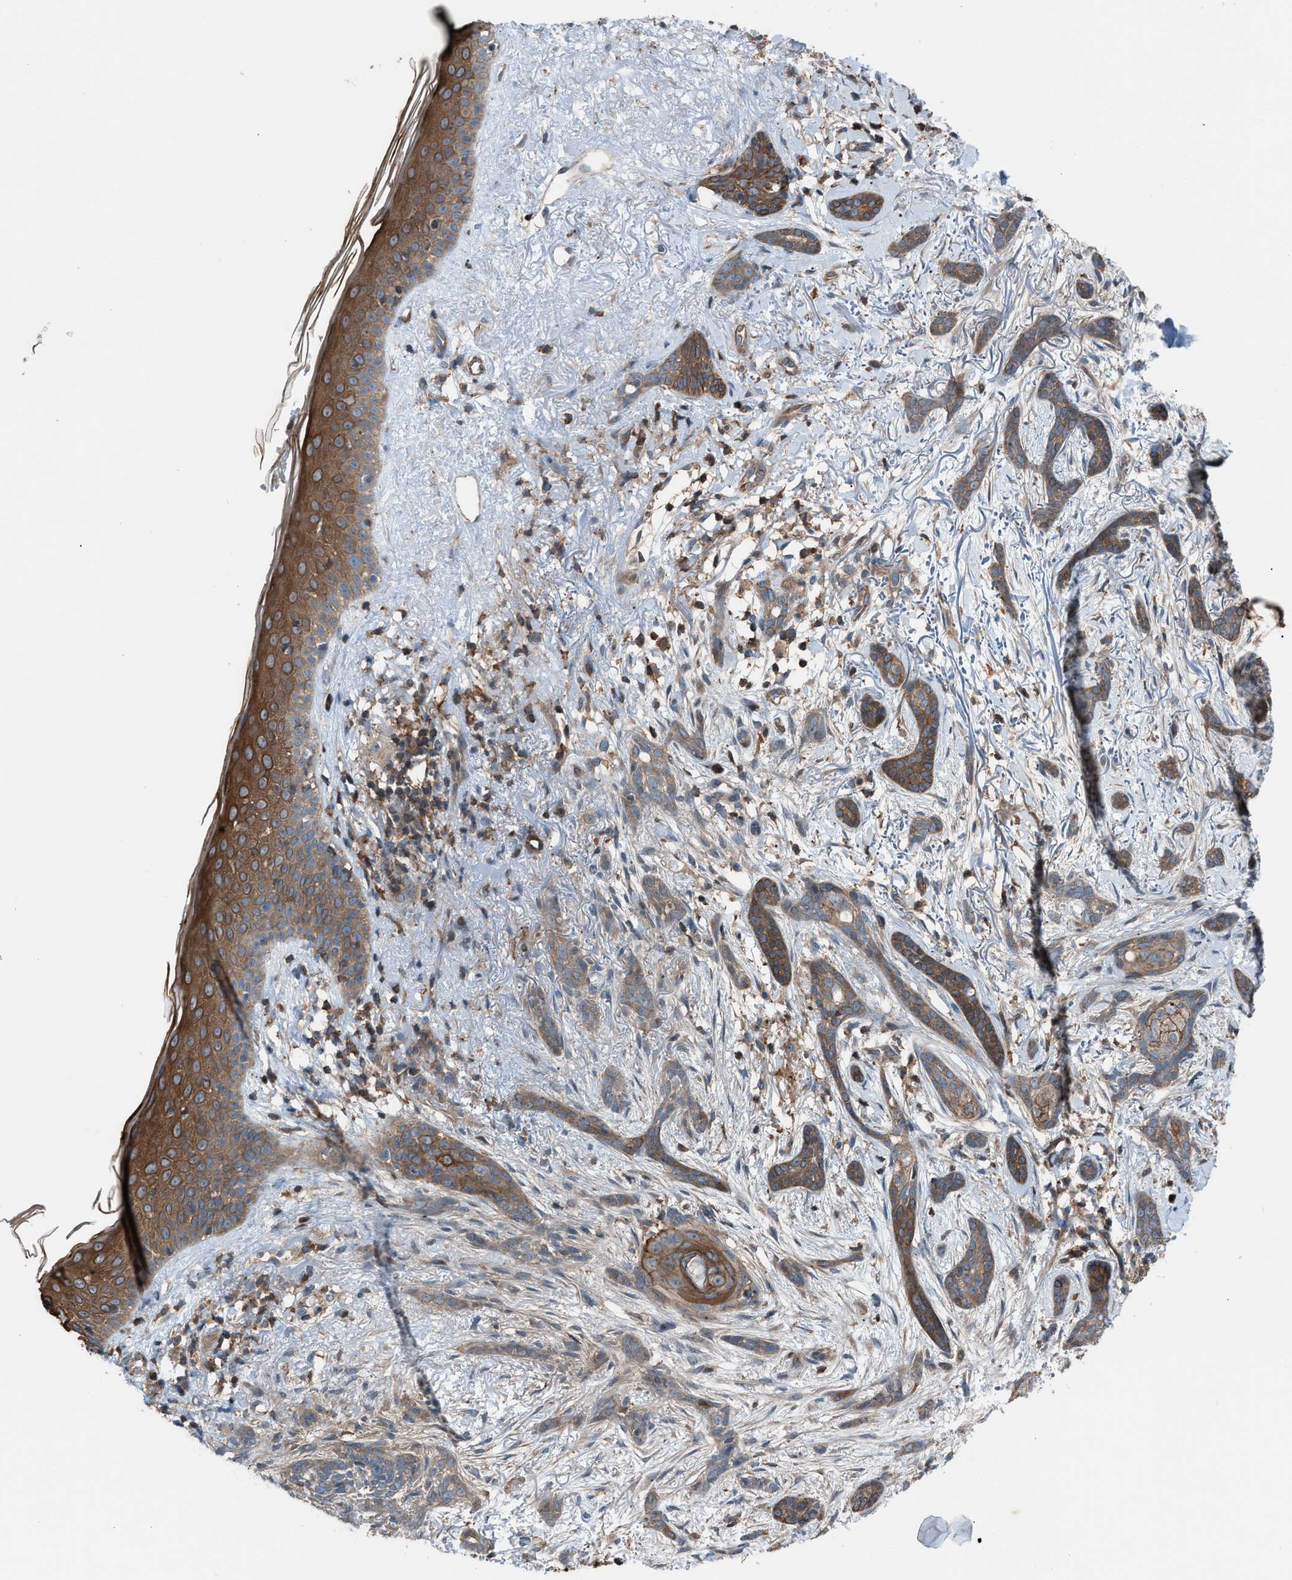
{"staining": {"intensity": "moderate", "quantity": "25%-75%", "location": "cytoplasmic/membranous"}, "tissue": "skin cancer", "cell_type": "Tumor cells", "image_type": "cancer", "snomed": [{"axis": "morphology", "description": "Basal cell carcinoma"}, {"axis": "morphology", "description": "Adnexal tumor, benign"}, {"axis": "topography", "description": "Skin"}], "caption": "Tumor cells exhibit medium levels of moderate cytoplasmic/membranous staining in approximately 25%-75% of cells in skin basal cell carcinoma. (DAB = brown stain, brightfield microscopy at high magnification).", "gene": "DYRK1A", "patient": {"sex": "female", "age": 42}}